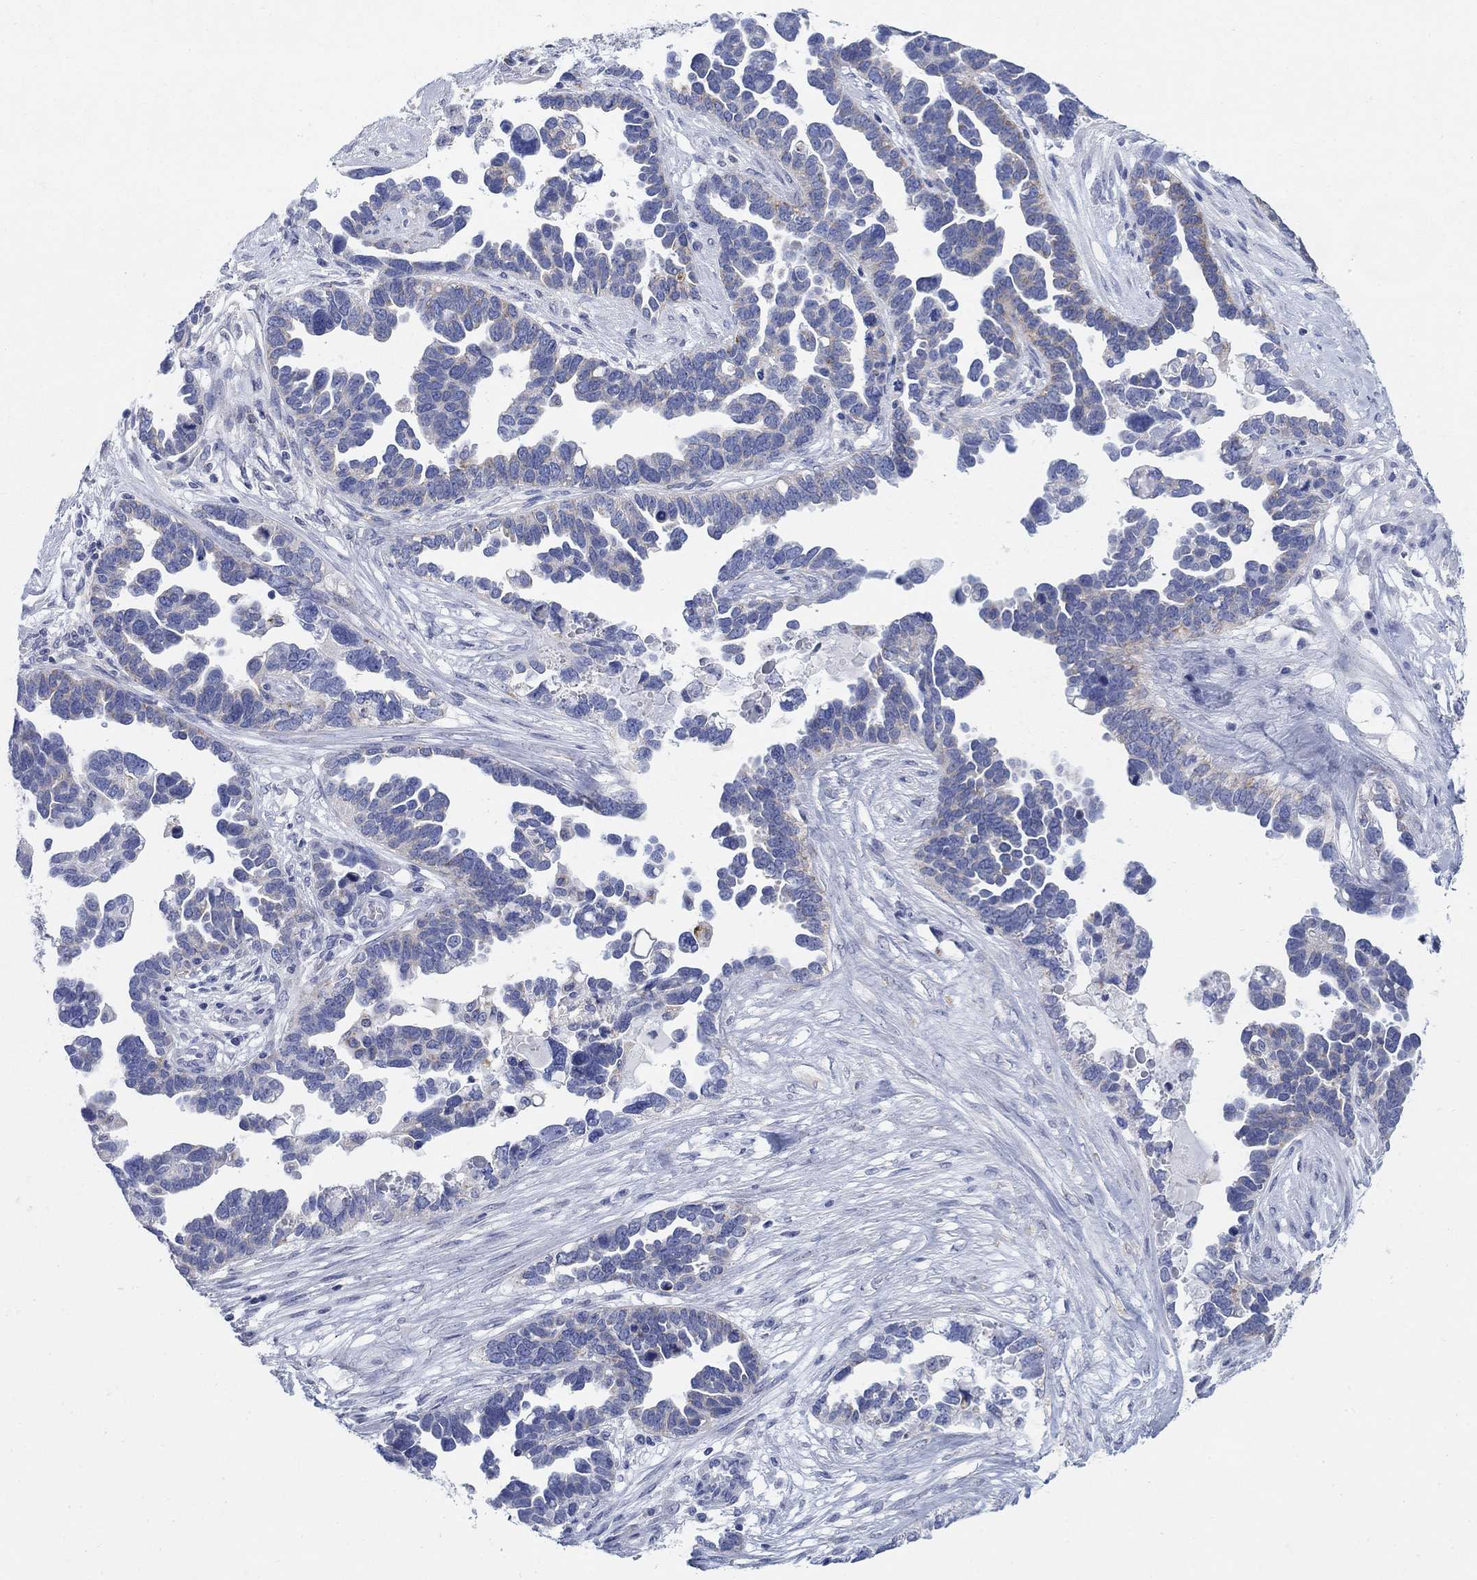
{"staining": {"intensity": "weak", "quantity": "25%-75%", "location": "cytoplasmic/membranous"}, "tissue": "ovarian cancer", "cell_type": "Tumor cells", "image_type": "cancer", "snomed": [{"axis": "morphology", "description": "Cystadenocarcinoma, serous, NOS"}, {"axis": "topography", "description": "Ovary"}], "caption": "Ovarian cancer (serous cystadenocarcinoma) stained with a brown dye reveals weak cytoplasmic/membranous positive expression in approximately 25%-75% of tumor cells.", "gene": "SCCPDH", "patient": {"sex": "female", "age": 54}}